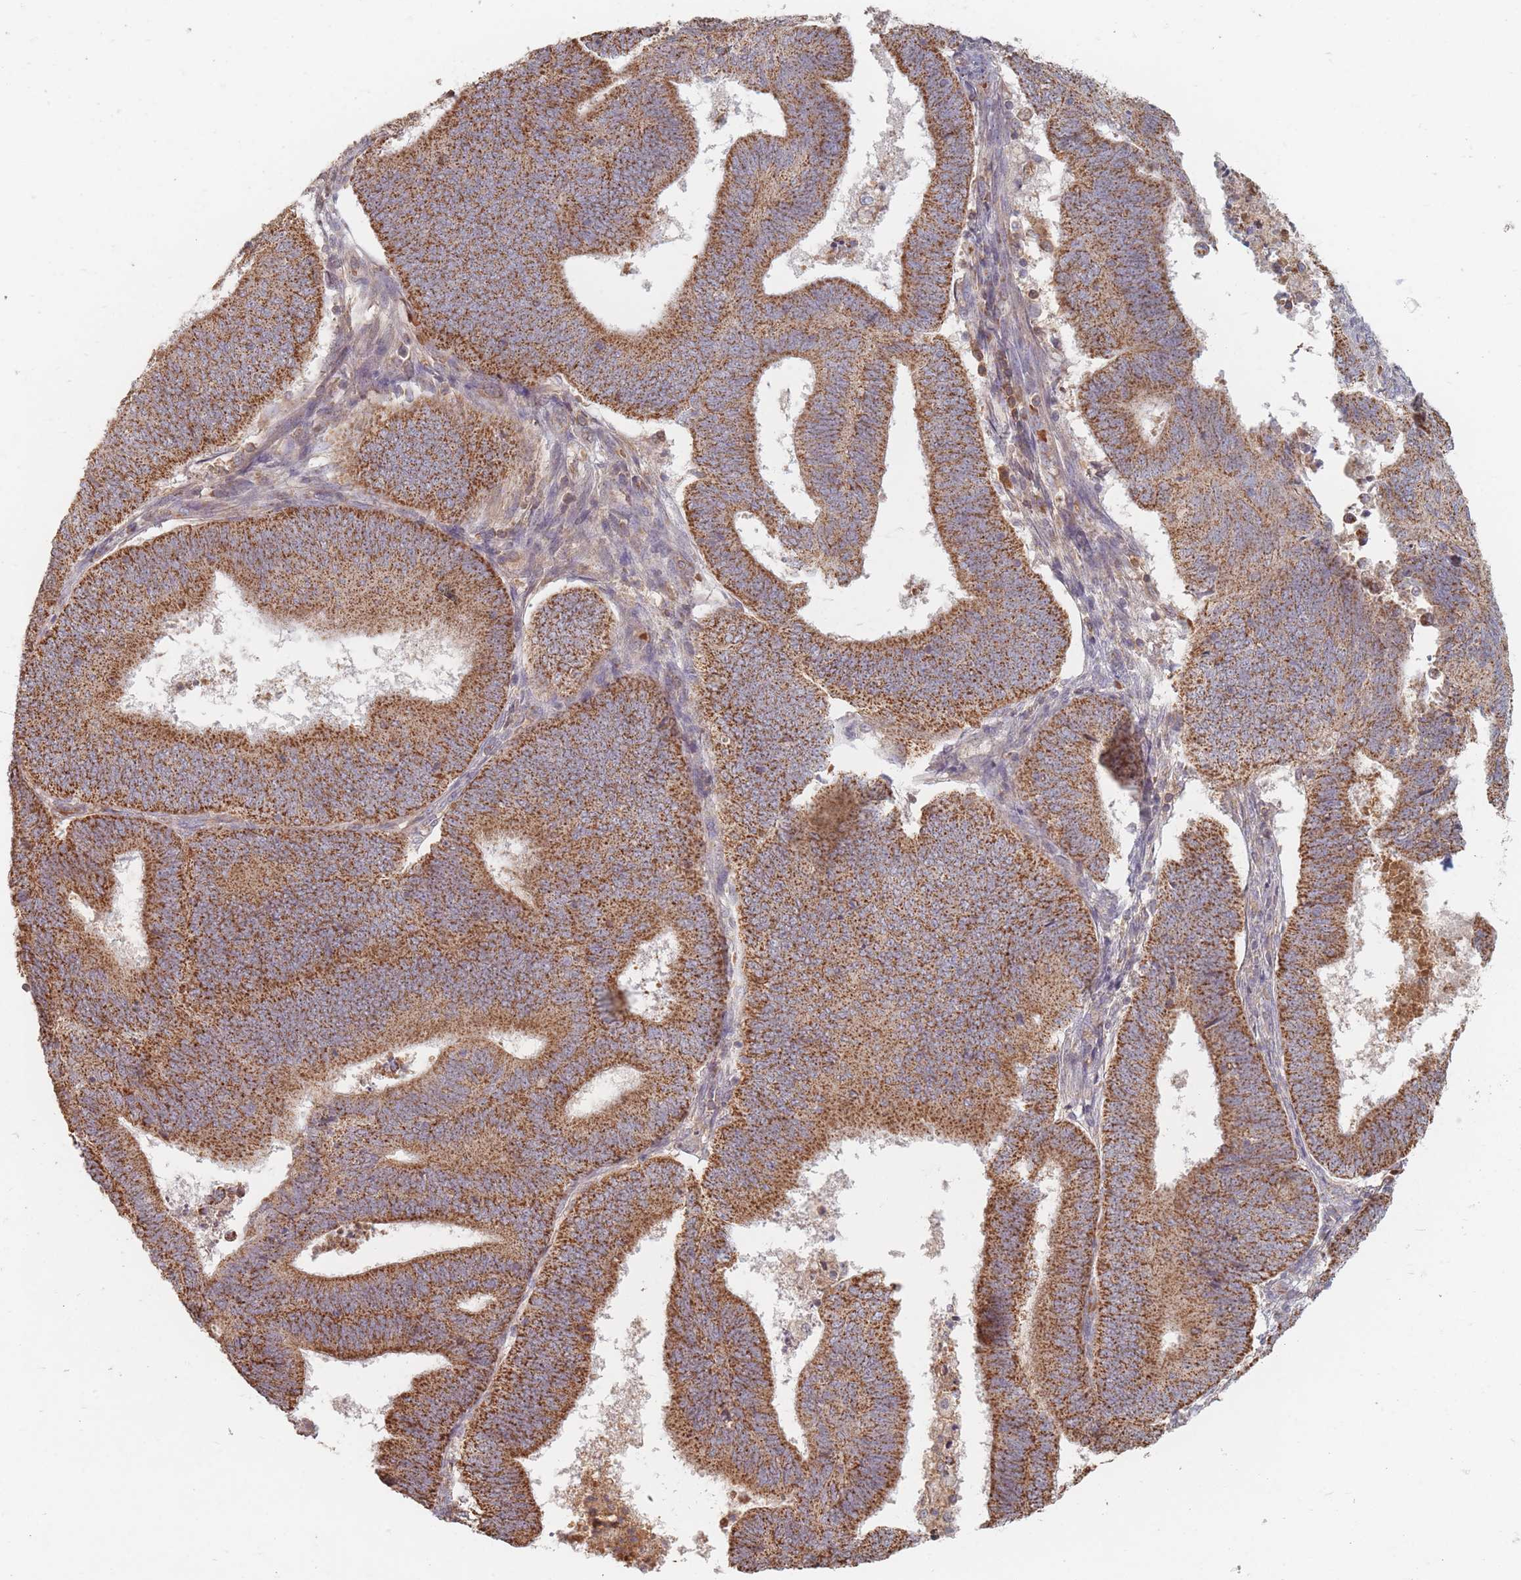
{"staining": {"intensity": "strong", "quantity": ">75%", "location": "cytoplasmic/membranous"}, "tissue": "endometrial cancer", "cell_type": "Tumor cells", "image_type": "cancer", "snomed": [{"axis": "morphology", "description": "Adenocarcinoma, NOS"}, {"axis": "topography", "description": "Endometrium"}], "caption": "Protein expression analysis of endometrial adenocarcinoma demonstrates strong cytoplasmic/membranous positivity in about >75% of tumor cells.", "gene": "OR2M4", "patient": {"sex": "female", "age": 70}}